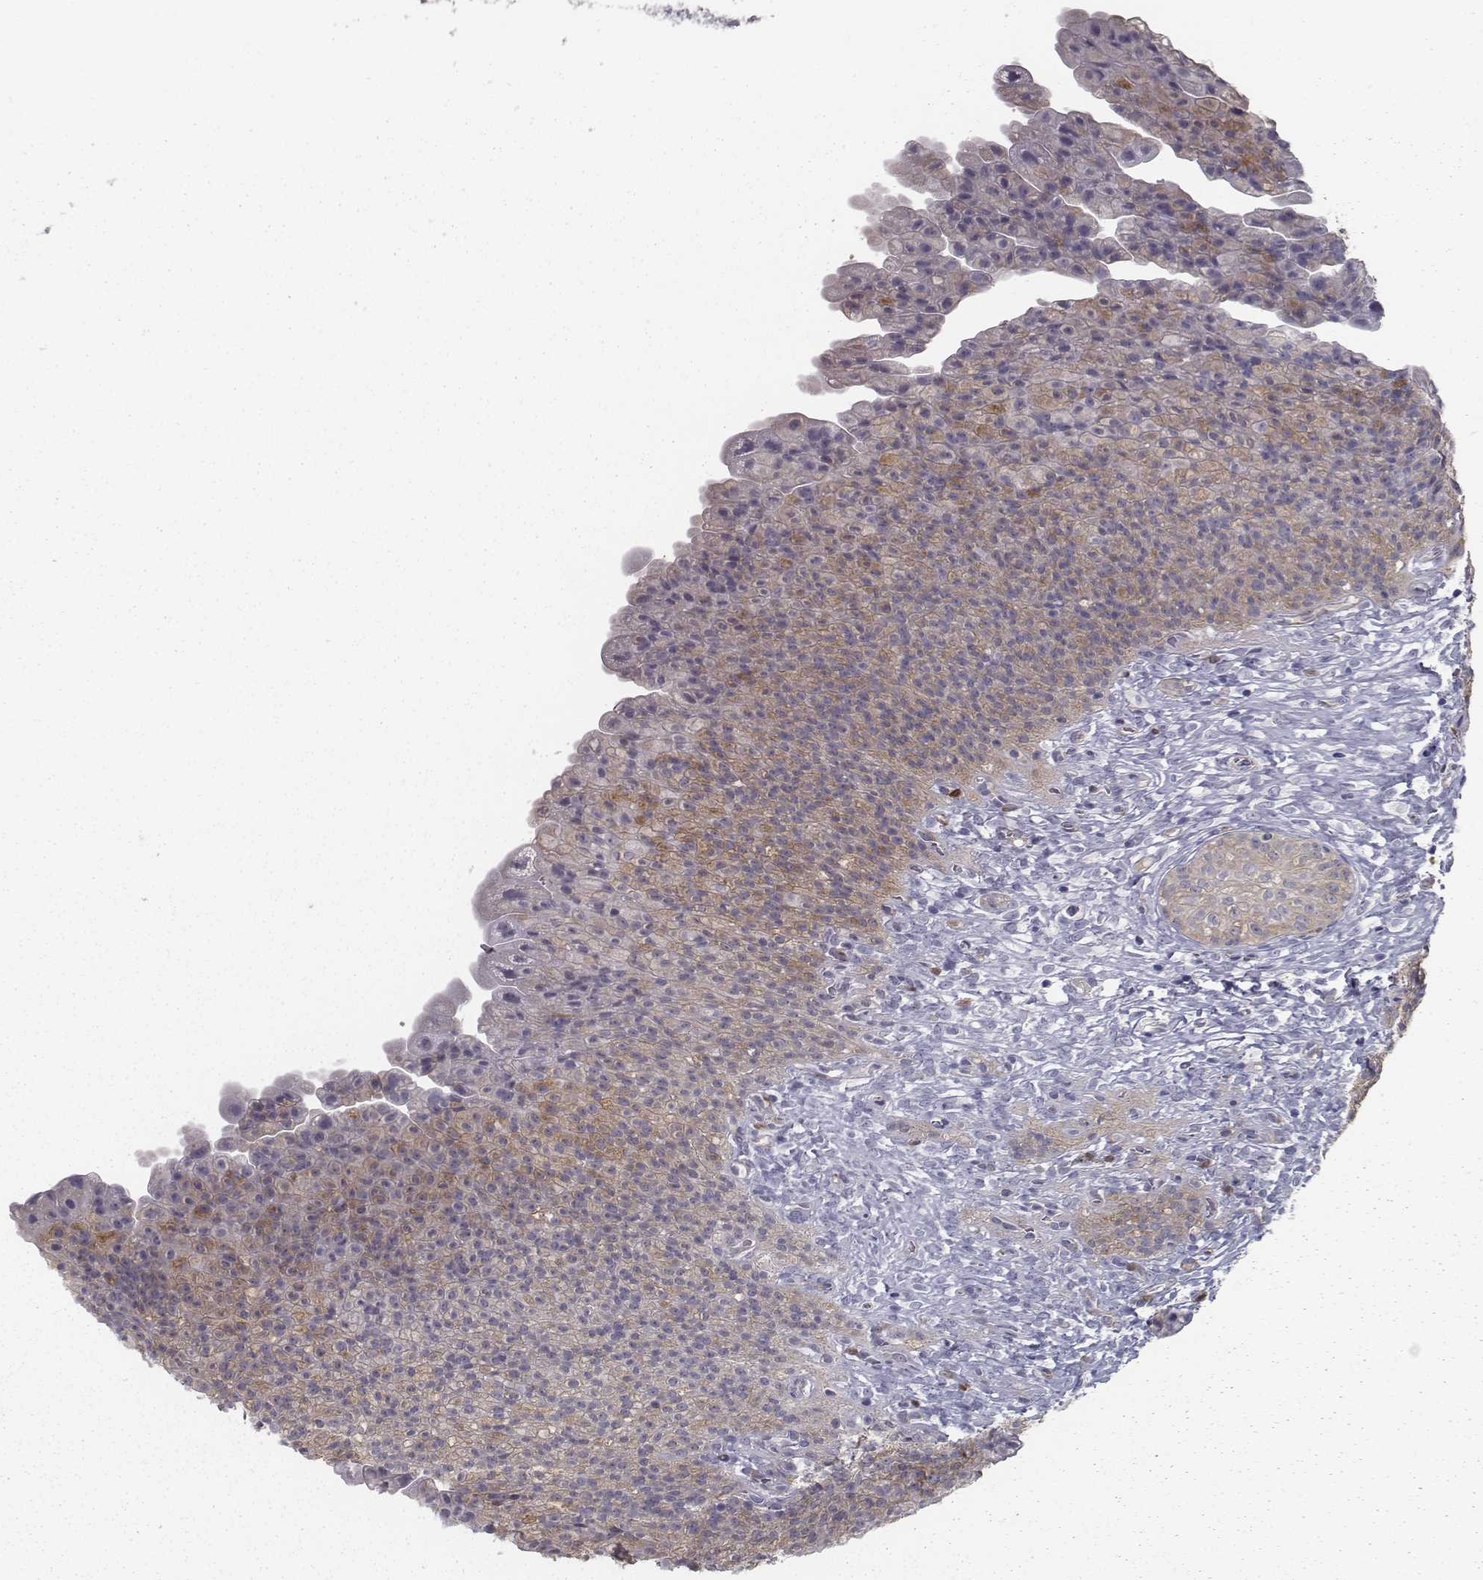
{"staining": {"intensity": "weak", "quantity": "25%-75%", "location": "cytoplasmic/membranous"}, "tissue": "urinary bladder", "cell_type": "Urothelial cells", "image_type": "normal", "snomed": [{"axis": "morphology", "description": "Normal tissue, NOS"}, {"axis": "topography", "description": "Urinary bladder"}, {"axis": "topography", "description": "Prostate"}], "caption": "Immunohistochemistry (IHC) of unremarkable human urinary bladder reveals low levels of weak cytoplasmic/membranous expression in about 25%-75% of urothelial cells.", "gene": "ISYNA1", "patient": {"sex": "male", "age": 76}}